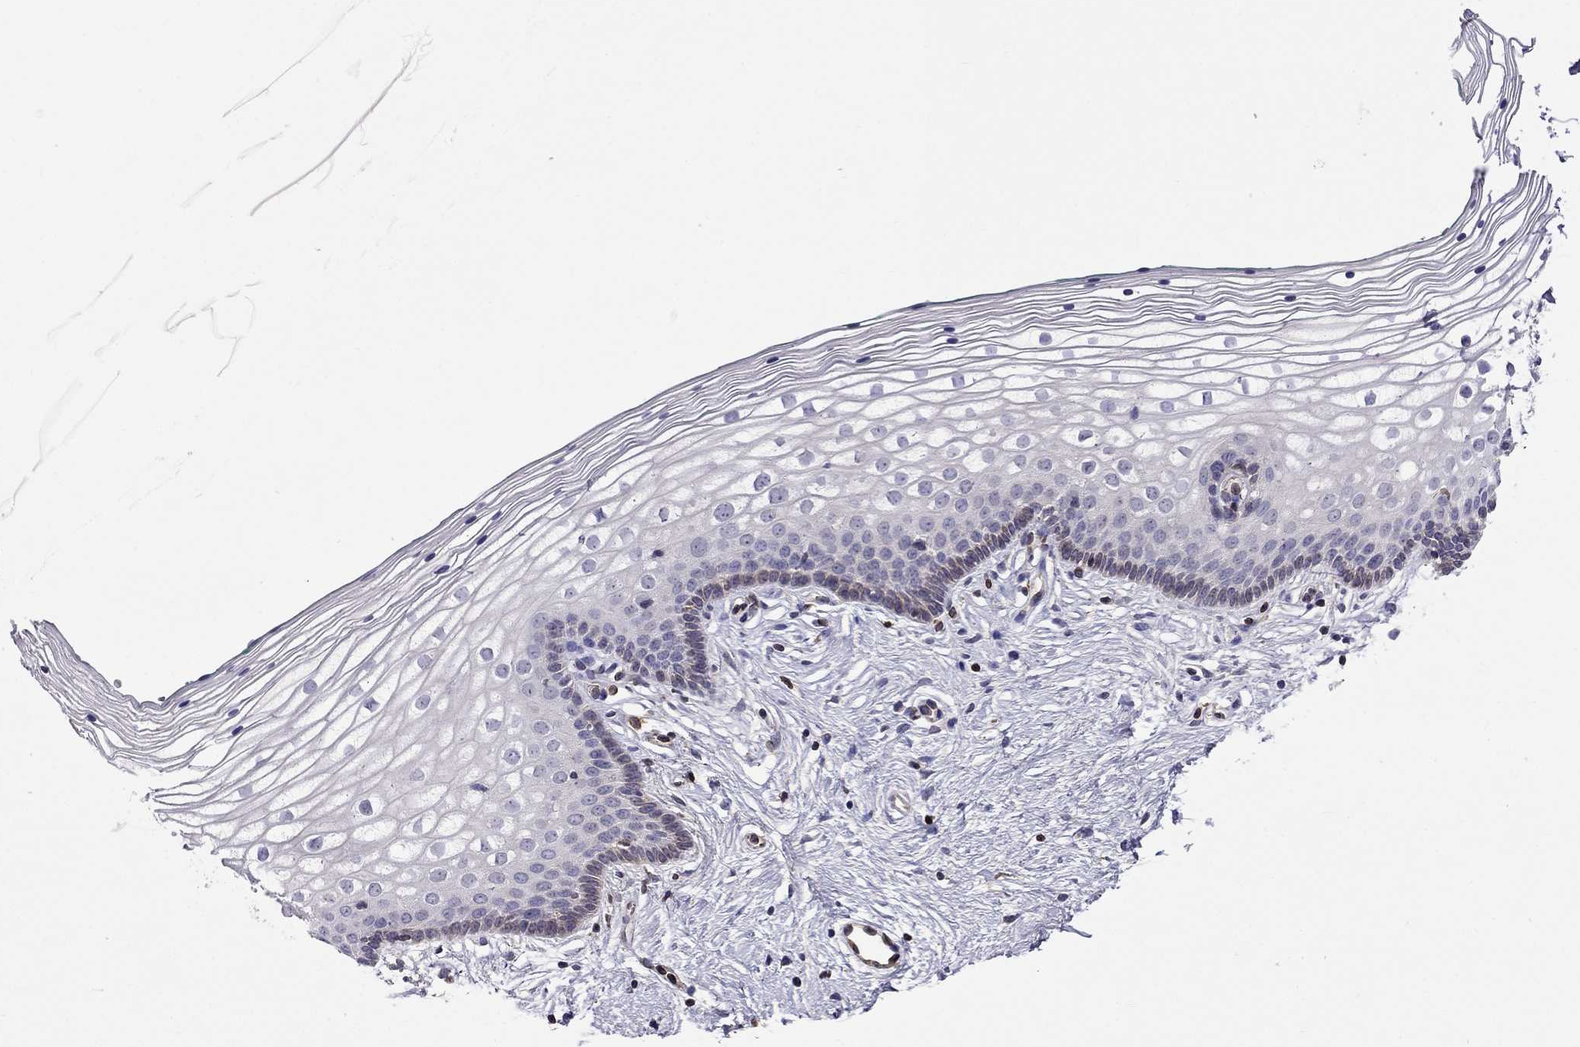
{"staining": {"intensity": "negative", "quantity": "none", "location": "none"}, "tissue": "vagina", "cell_type": "Squamous epithelial cells", "image_type": "normal", "snomed": [{"axis": "morphology", "description": "Normal tissue, NOS"}, {"axis": "topography", "description": "Vagina"}], "caption": "The immunohistochemistry micrograph has no significant expression in squamous epithelial cells of vagina.", "gene": "GNAL", "patient": {"sex": "female", "age": 36}}